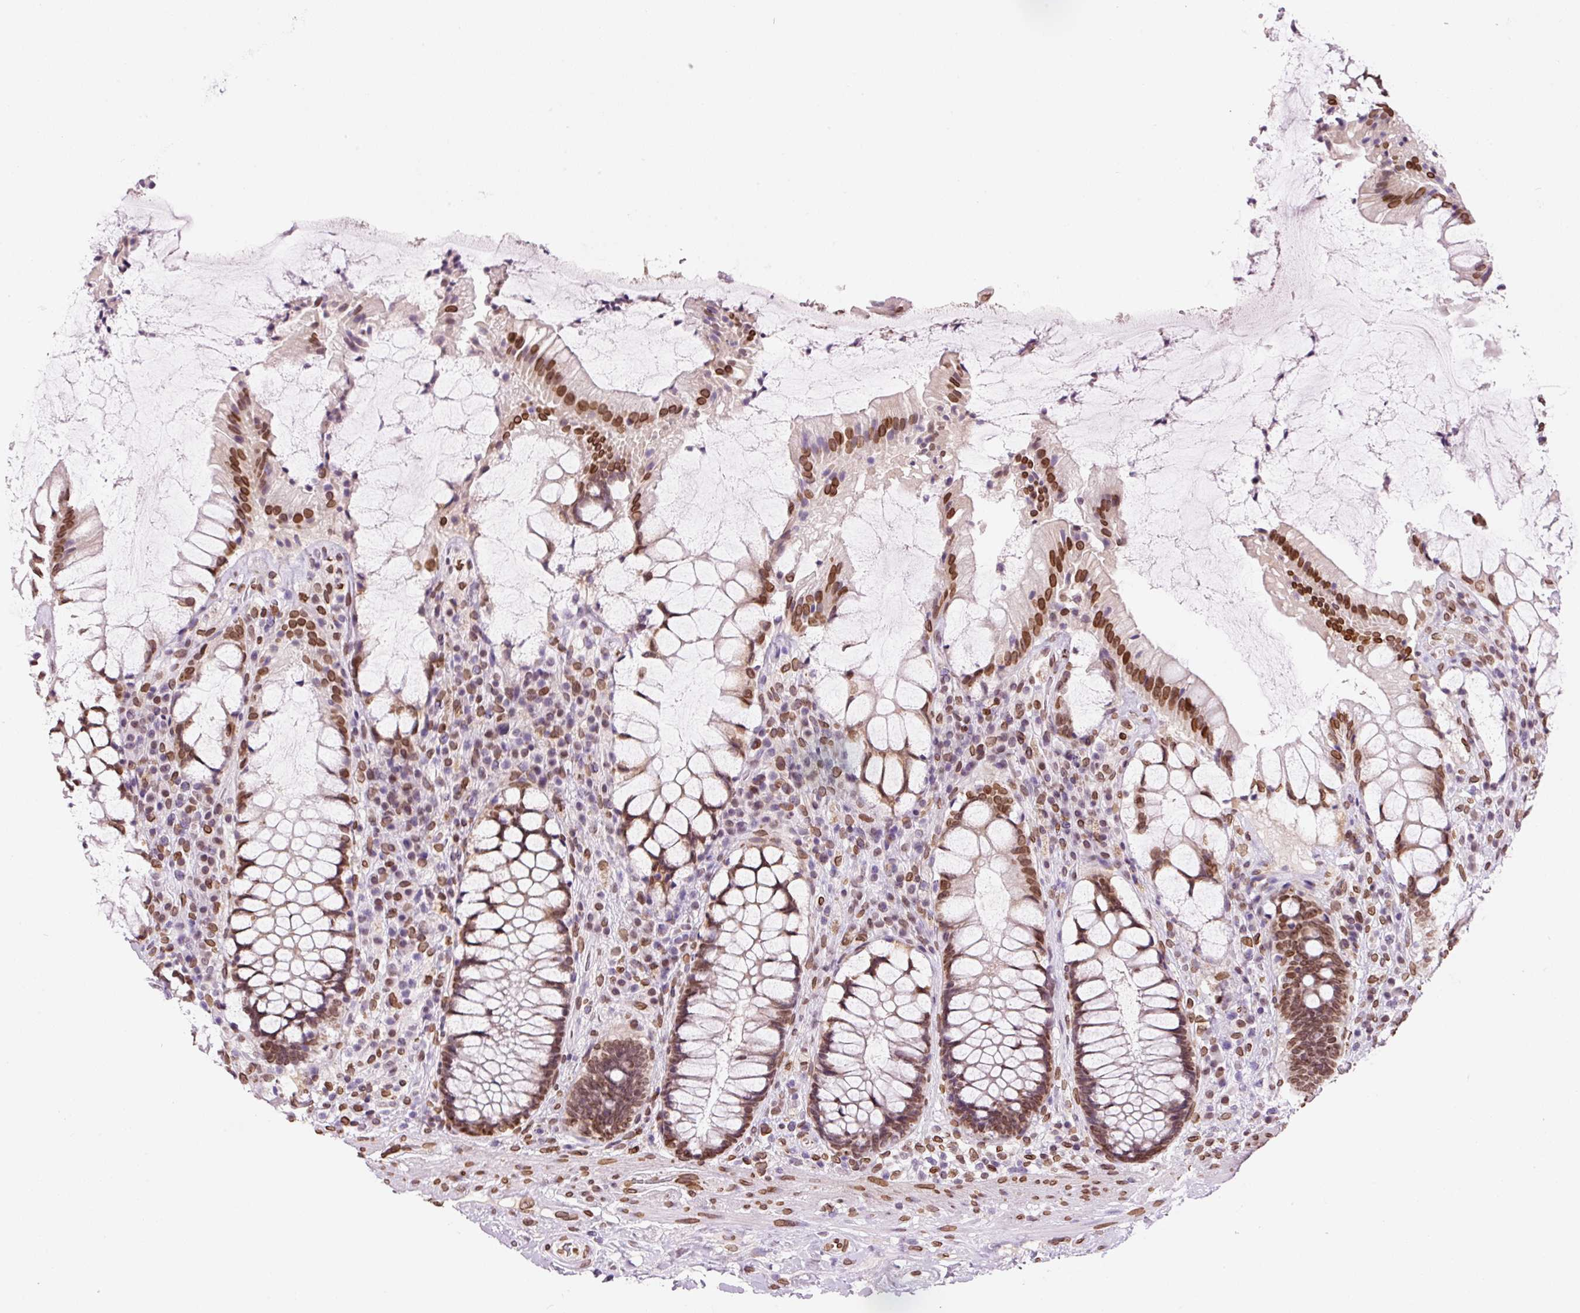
{"staining": {"intensity": "moderate", "quantity": ">75%", "location": "cytoplasmic/membranous,nuclear"}, "tissue": "rectum", "cell_type": "Glandular cells", "image_type": "normal", "snomed": [{"axis": "morphology", "description": "Normal tissue, NOS"}, {"axis": "topography", "description": "Rectum"}], "caption": "The histopathology image exhibits immunohistochemical staining of benign rectum. There is moderate cytoplasmic/membranous,nuclear staining is appreciated in approximately >75% of glandular cells.", "gene": "ZNF224", "patient": {"sex": "female", "age": 58}}